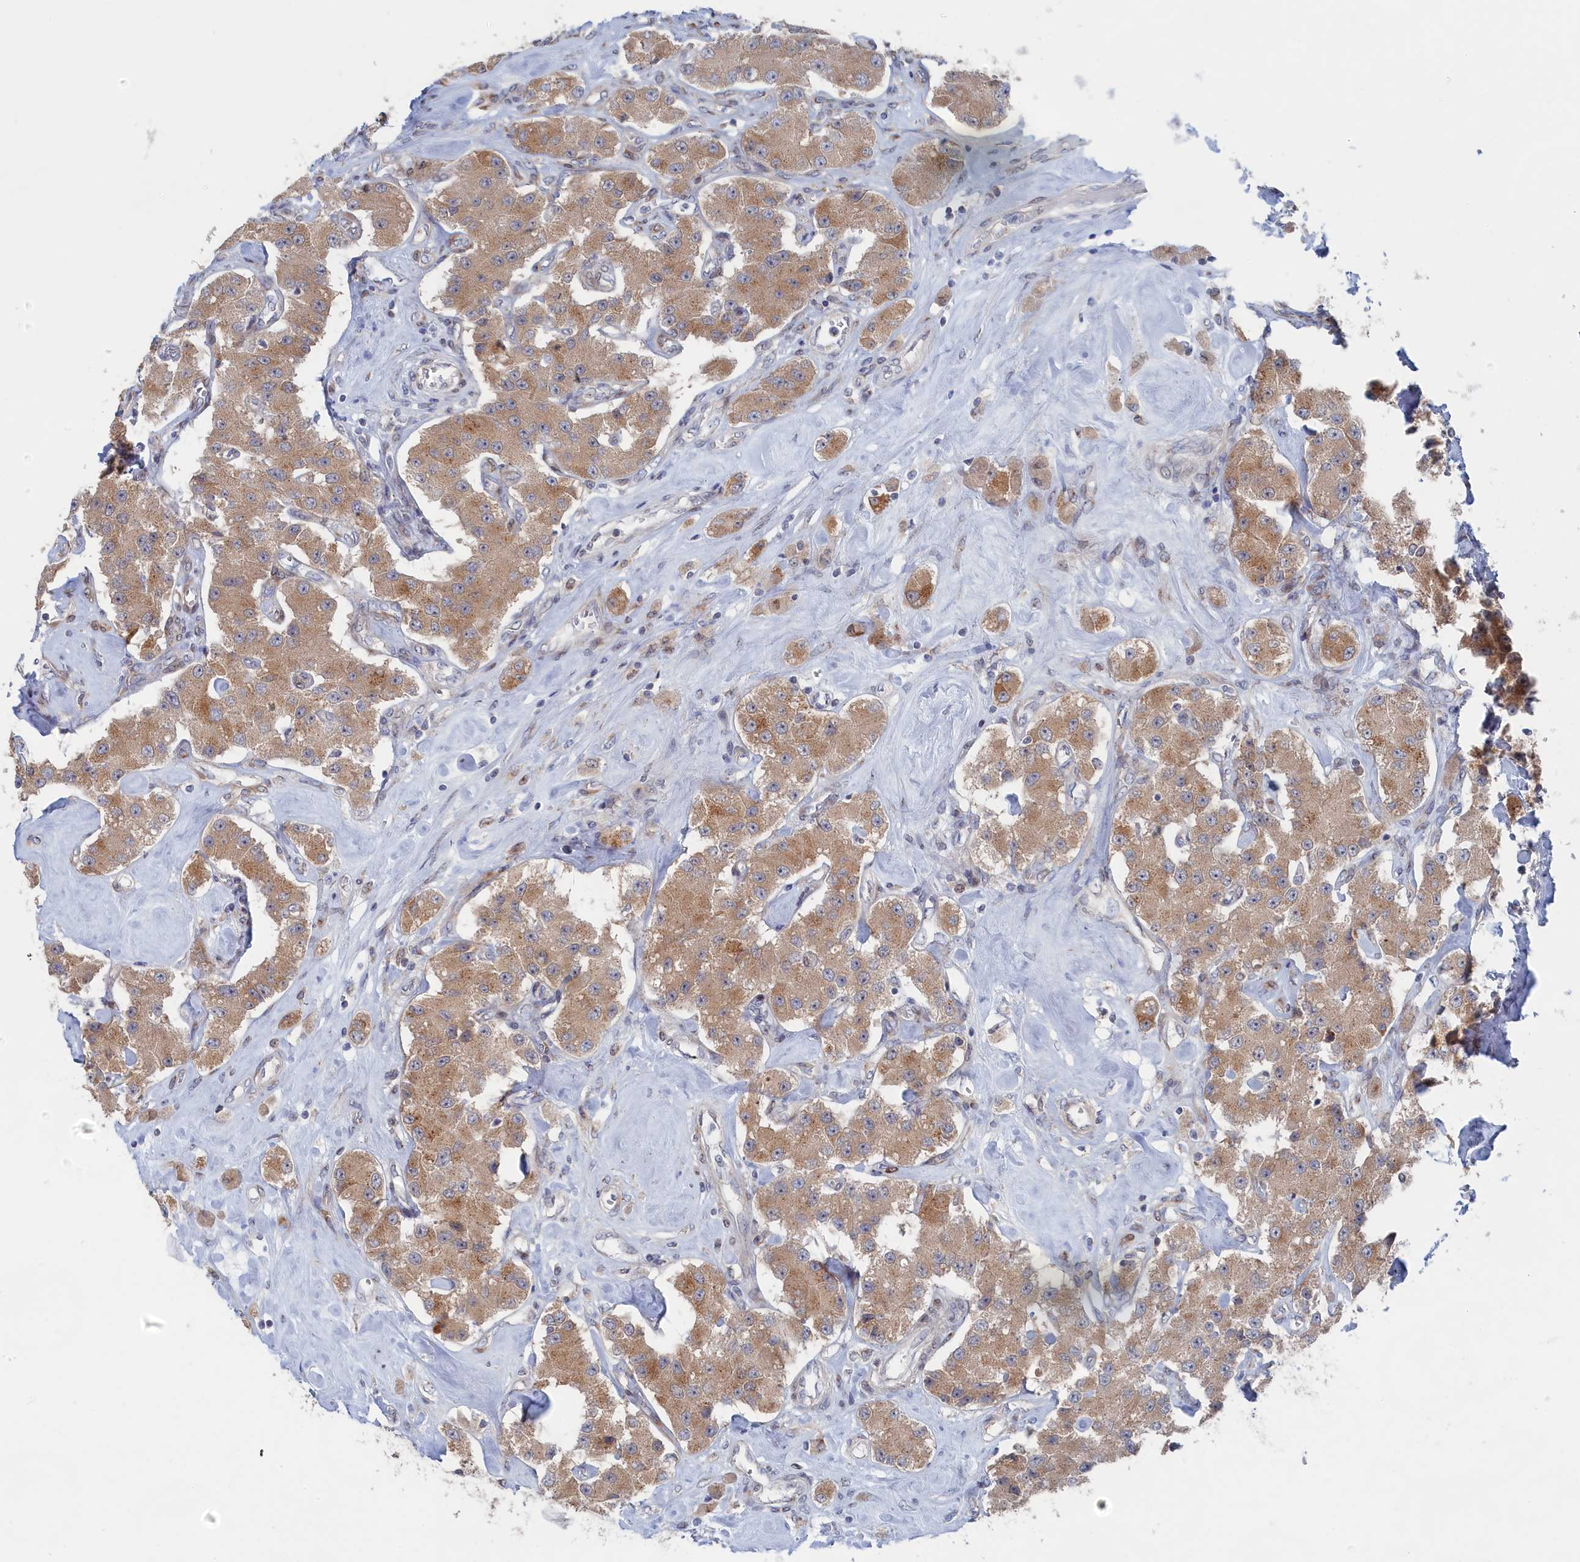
{"staining": {"intensity": "moderate", "quantity": ">75%", "location": "cytoplasmic/membranous"}, "tissue": "carcinoid", "cell_type": "Tumor cells", "image_type": "cancer", "snomed": [{"axis": "morphology", "description": "Carcinoid, malignant, NOS"}, {"axis": "topography", "description": "Pancreas"}], "caption": "Brown immunohistochemical staining in carcinoid (malignant) exhibits moderate cytoplasmic/membranous staining in about >75% of tumor cells.", "gene": "IRX1", "patient": {"sex": "male", "age": 41}}